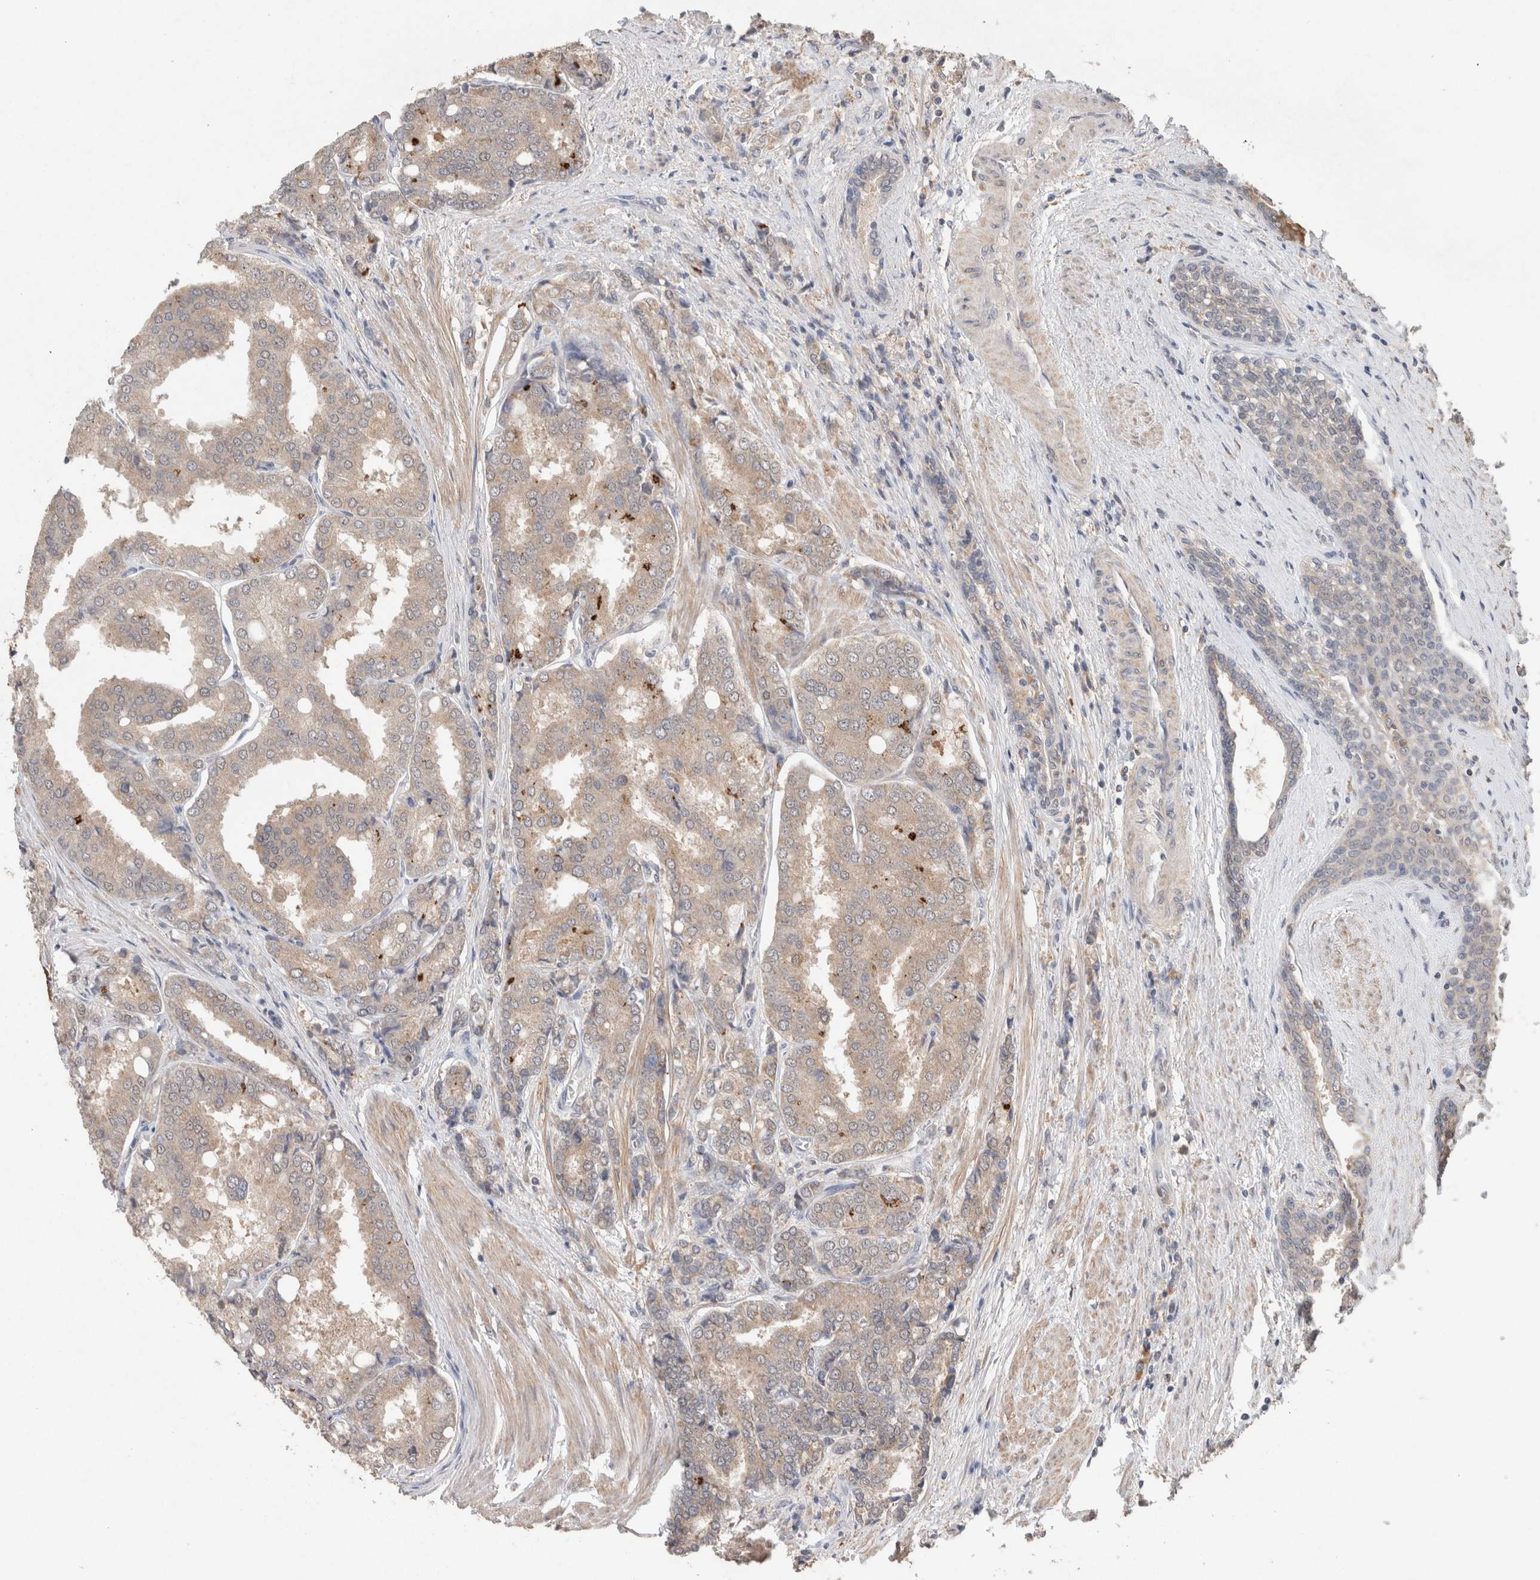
{"staining": {"intensity": "weak", "quantity": ">75%", "location": "cytoplasmic/membranous"}, "tissue": "prostate cancer", "cell_type": "Tumor cells", "image_type": "cancer", "snomed": [{"axis": "morphology", "description": "Adenocarcinoma, High grade"}, {"axis": "topography", "description": "Prostate"}], "caption": "Immunohistochemical staining of human prostate cancer (high-grade adenocarcinoma) reveals low levels of weak cytoplasmic/membranous protein staining in about >75% of tumor cells.", "gene": "RAB14", "patient": {"sex": "male", "age": 50}}